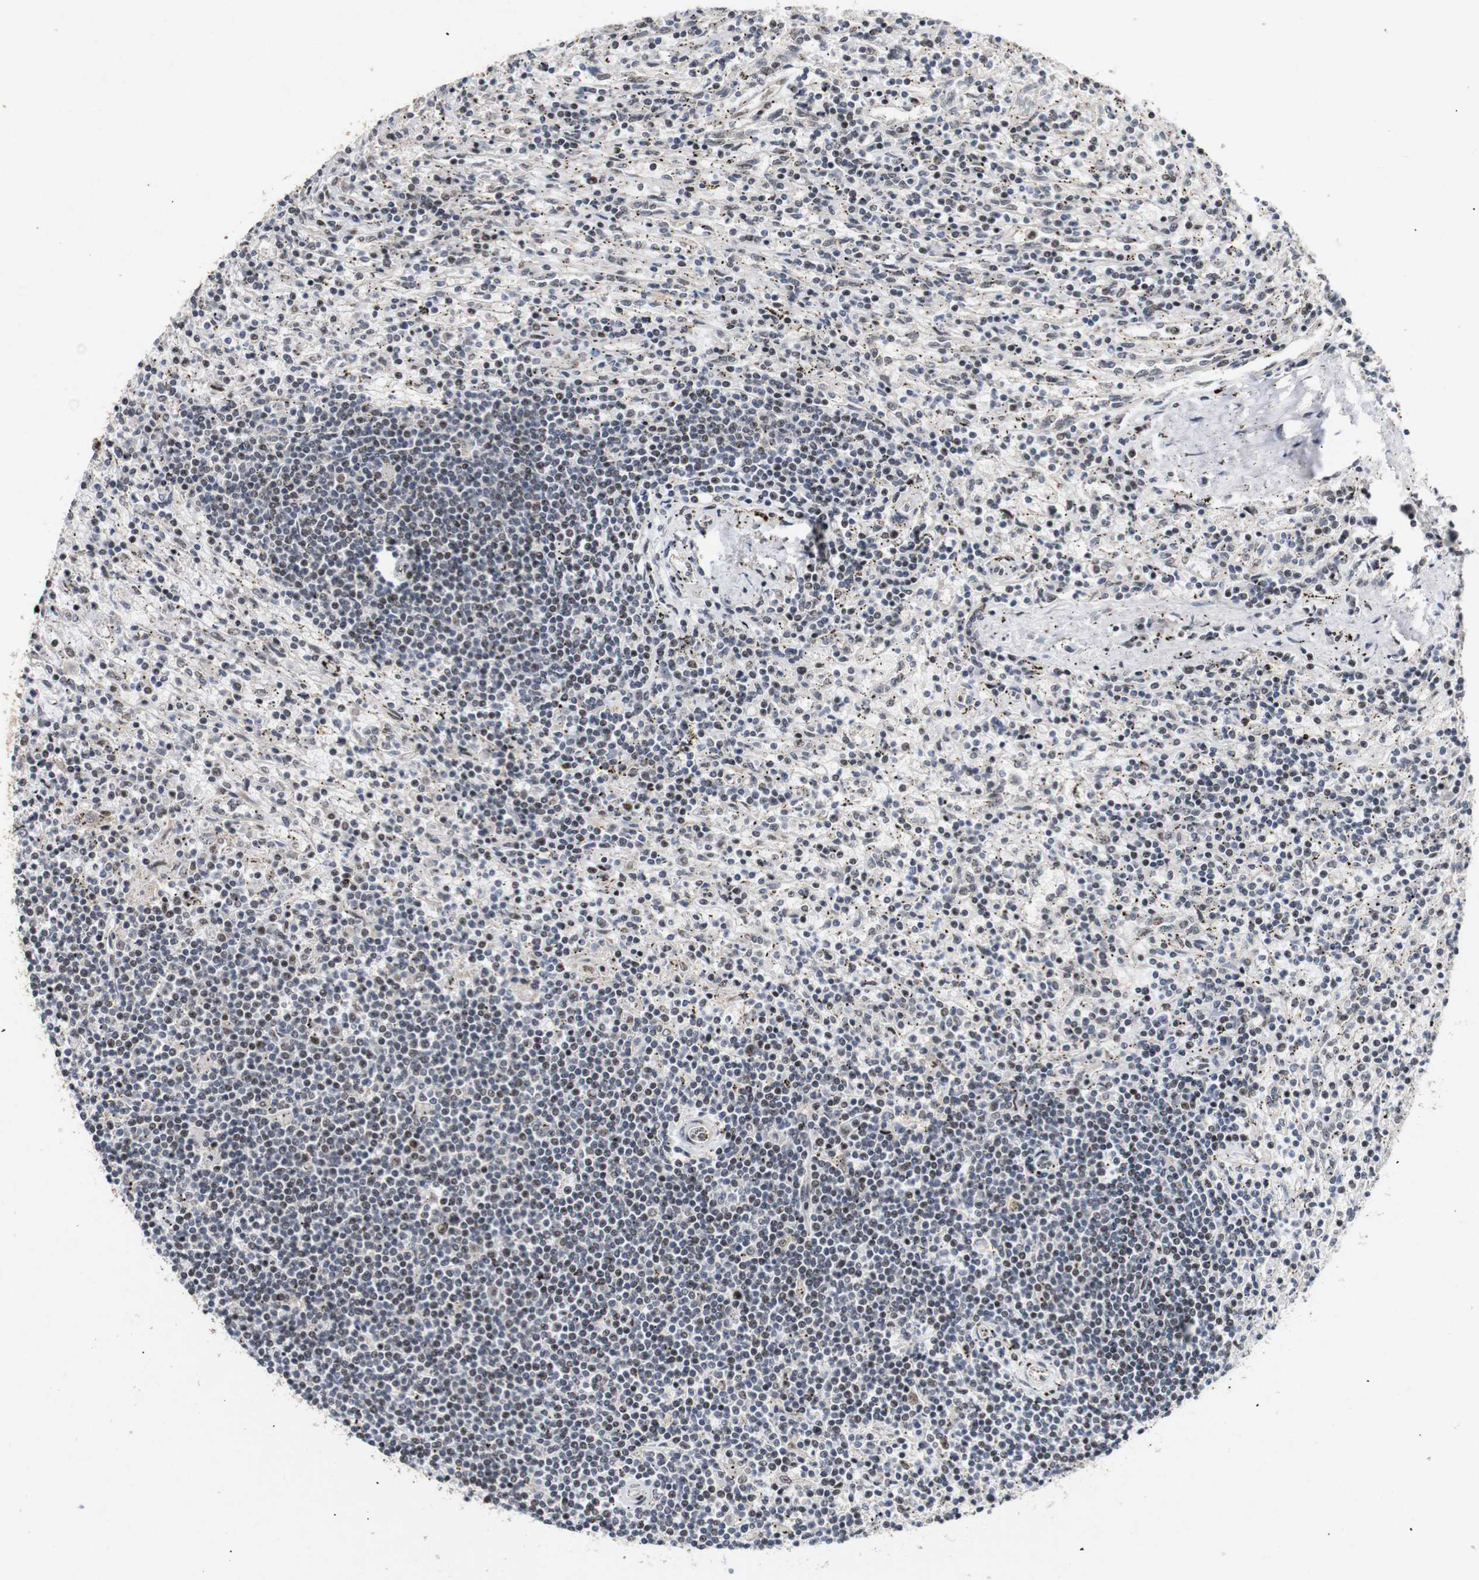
{"staining": {"intensity": "negative", "quantity": "none", "location": "none"}, "tissue": "lymphoma", "cell_type": "Tumor cells", "image_type": "cancer", "snomed": [{"axis": "morphology", "description": "Malignant lymphoma, non-Hodgkin's type, Low grade"}, {"axis": "topography", "description": "Spleen"}], "caption": "Photomicrograph shows no protein expression in tumor cells of low-grade malignant lymphoma, non-Hodgkin's type tissue.", "gene": "PYM1", "patient": {"sex": "male", "age": 76}}